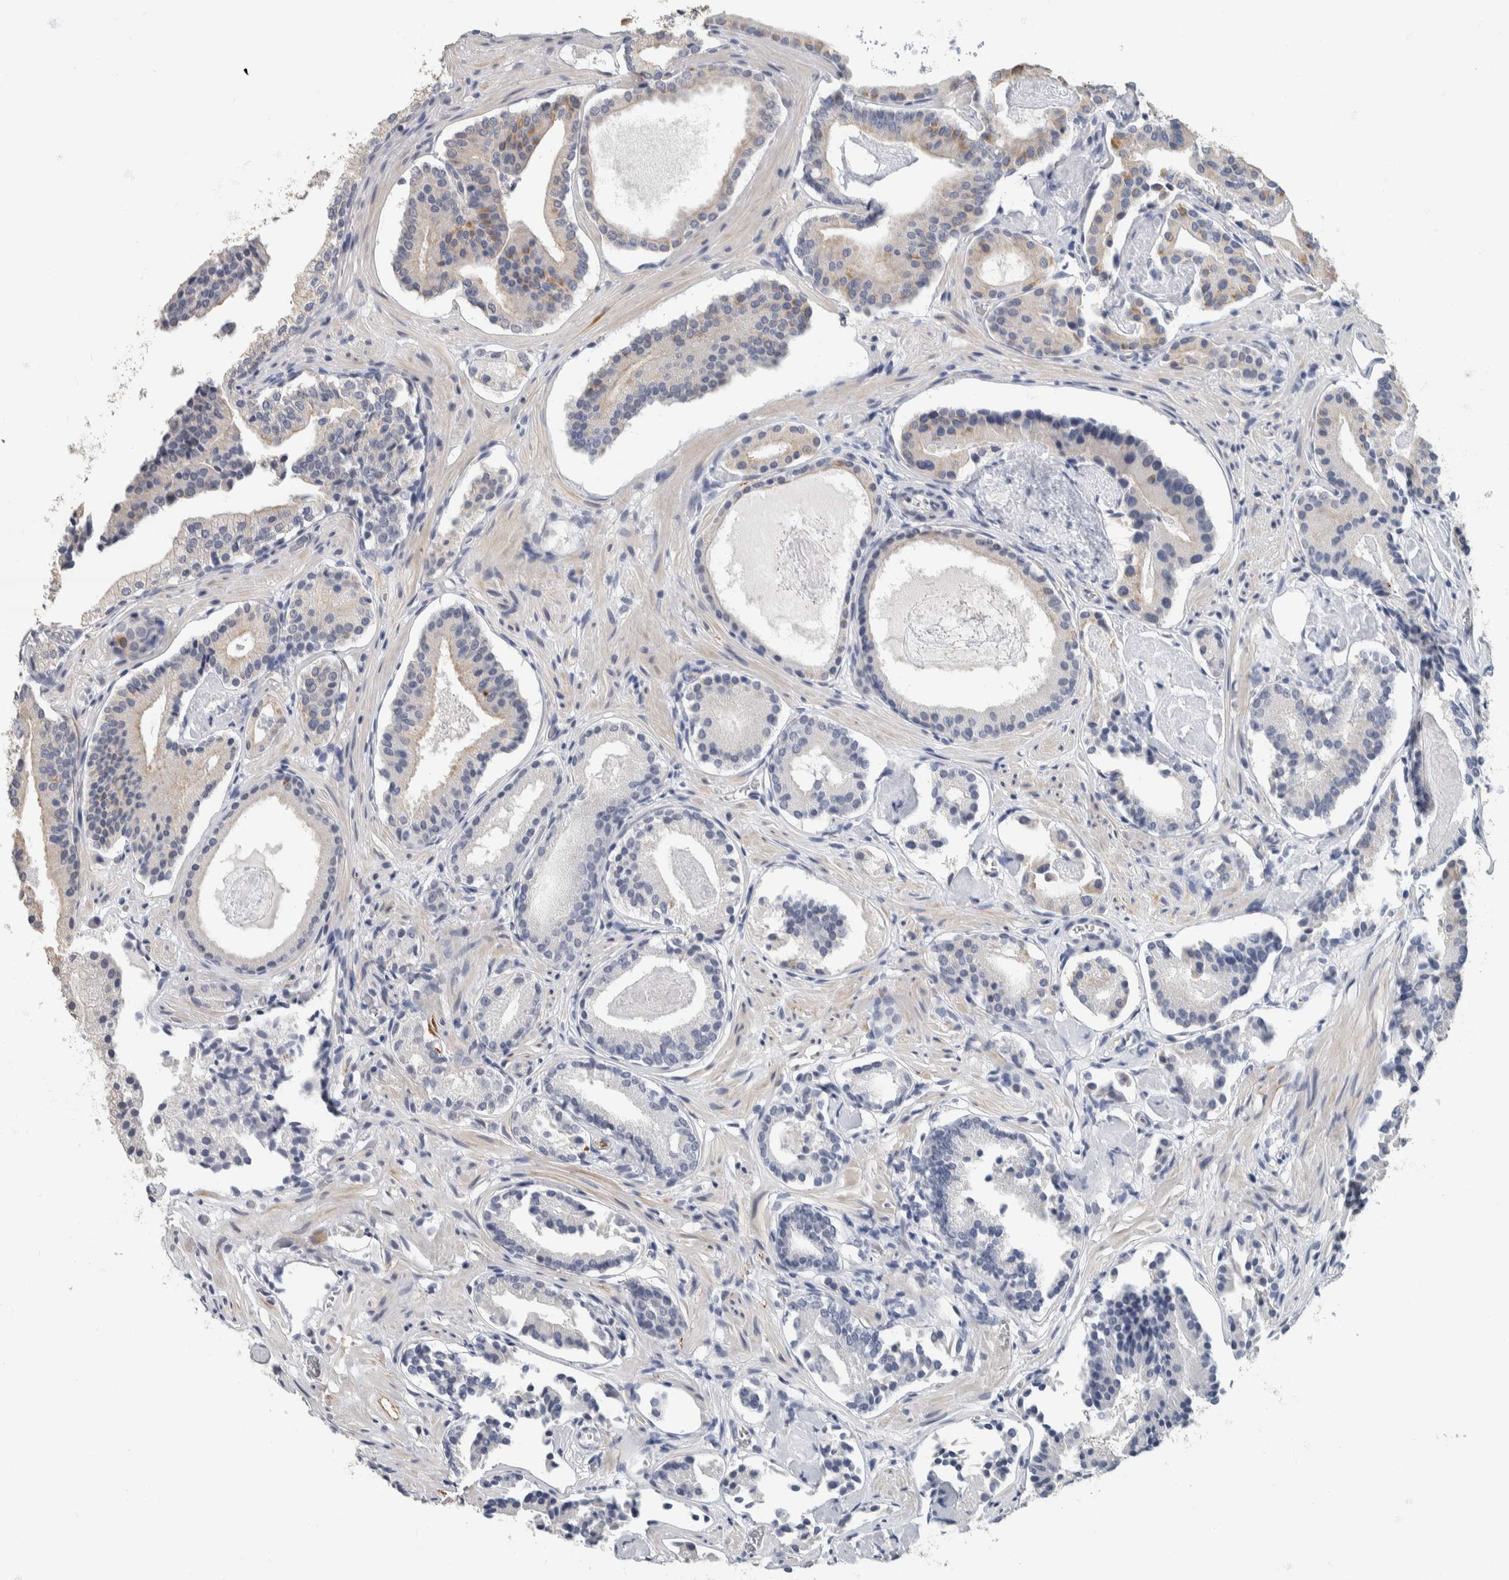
{"staining": {"intensity": "negative", "quantity": "none", "location": "none"}, "tissue": "prostate cancer", "cell_type": "Tumor cells", "image_type": "cancer", "snomed": [{"axis": "morphology", "description": "Adenocarcinoma, Low grade"}, {"axis": "topography", "description": "Prostate"}], "caption": "This photomicrograph is of prostate cancer (adenocarcinoma (low-grade)) stained with immunohistochemistry (IHC) to label a protein in brown with the nuclei are counter-stained blue. There is no staining in tumor cells.", "gene": "NEFM", "patient": {"sex": "male", "age": 51}}